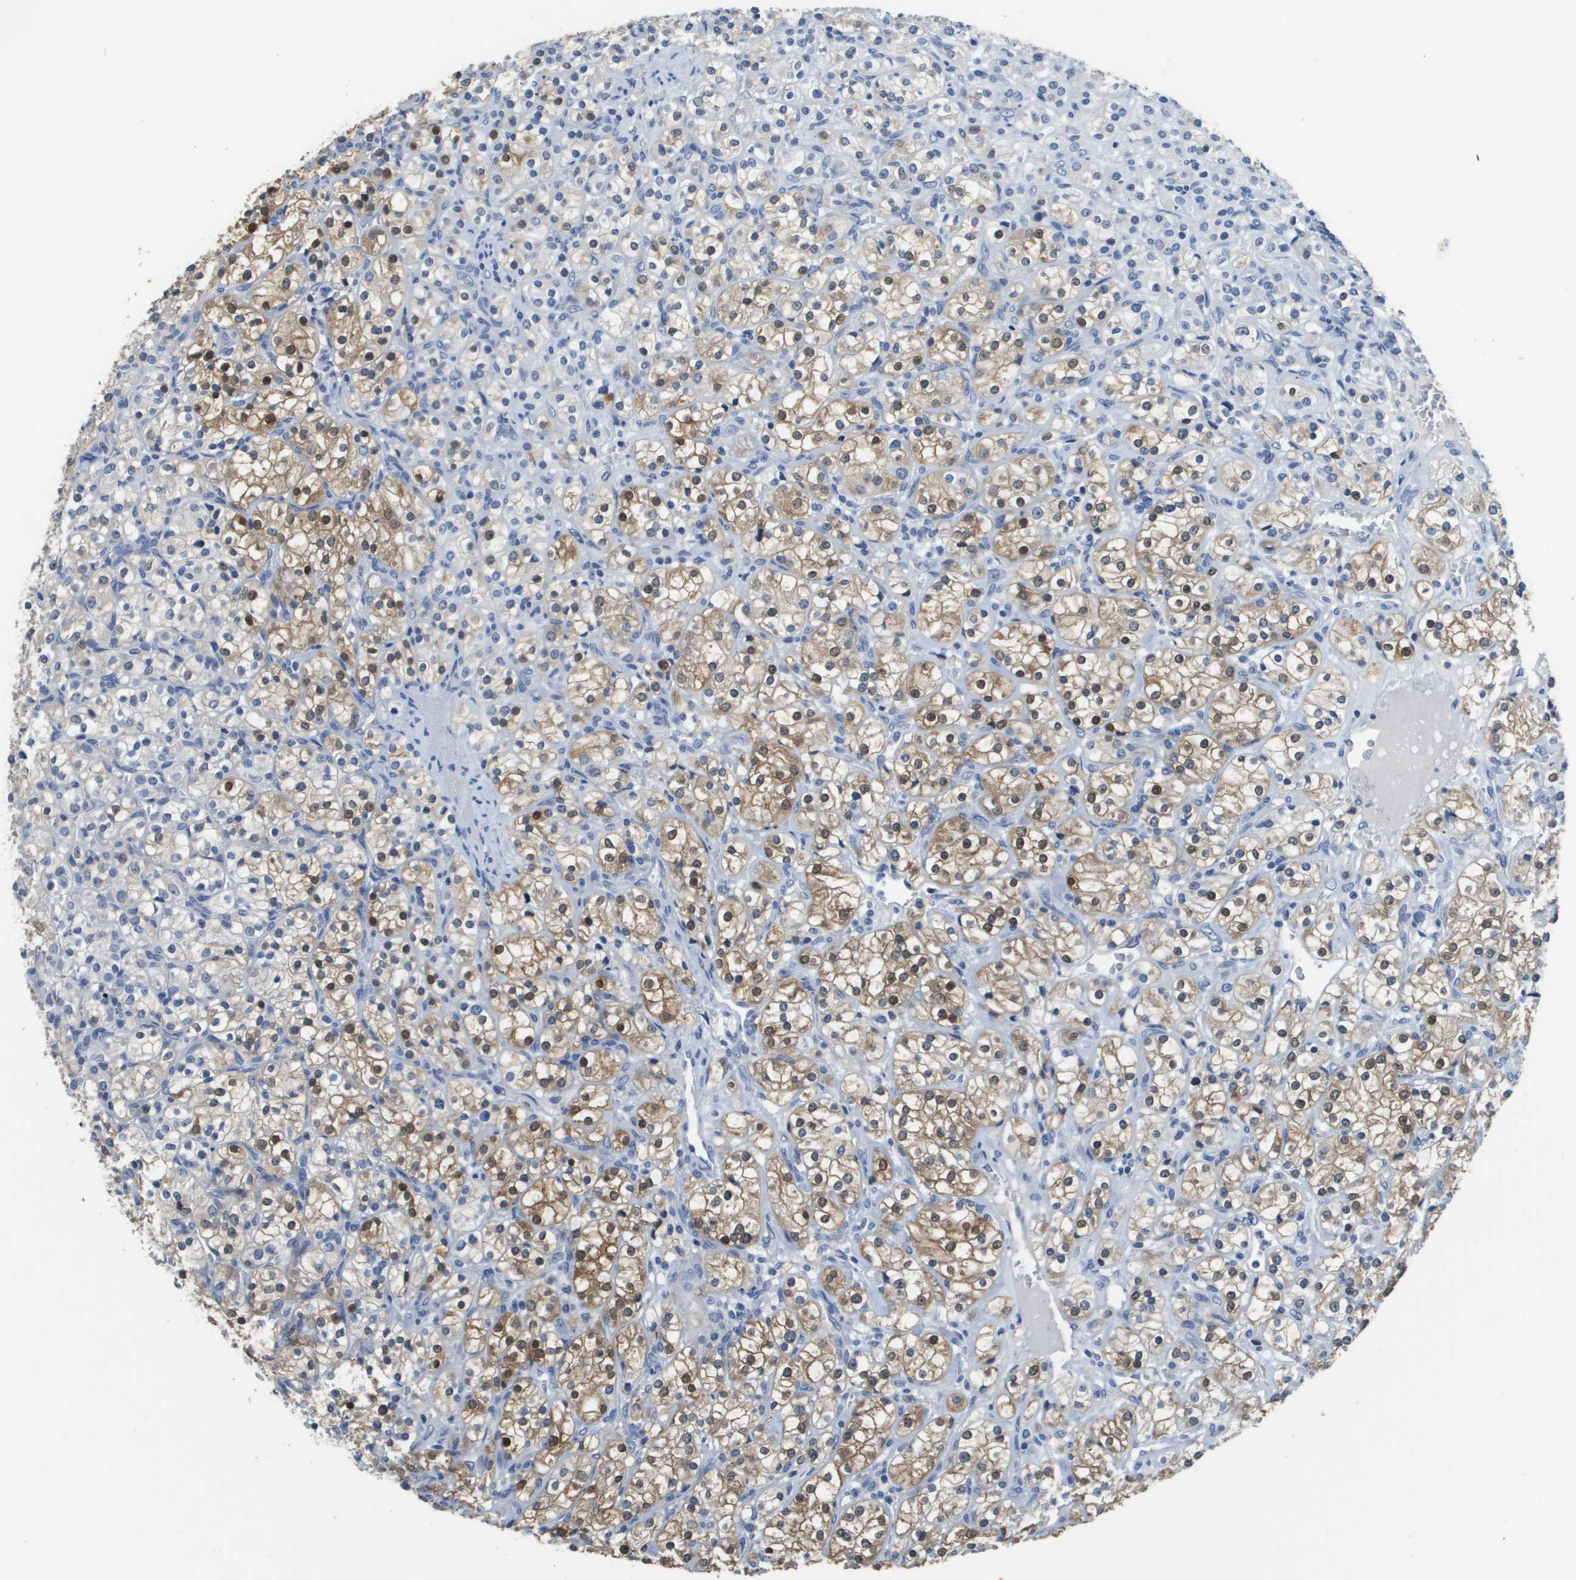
{"staining": {"intensity": "moderate", "quantity": "25%-75%", "location": "cytoplasmic/membranous,nuclear"}, "tissue": "renal cancer", "cell_type": "Tumor cells", "image_type": "cancer", "snomed": [{"axis": "morphology", "description": "Adenocarcinoma, NOS"}, {"axis": "topography", "description": "Kidney"}], "caption": "Renal cancer stained with DAB immunohistochemistry exhibits medium levels of moderate cytoplasmic/membranous and nuclear positivity in approximately 25%-75% of tumor cells.", "gene": "MT3", "patient": {"sex": "male", "age": 77}}